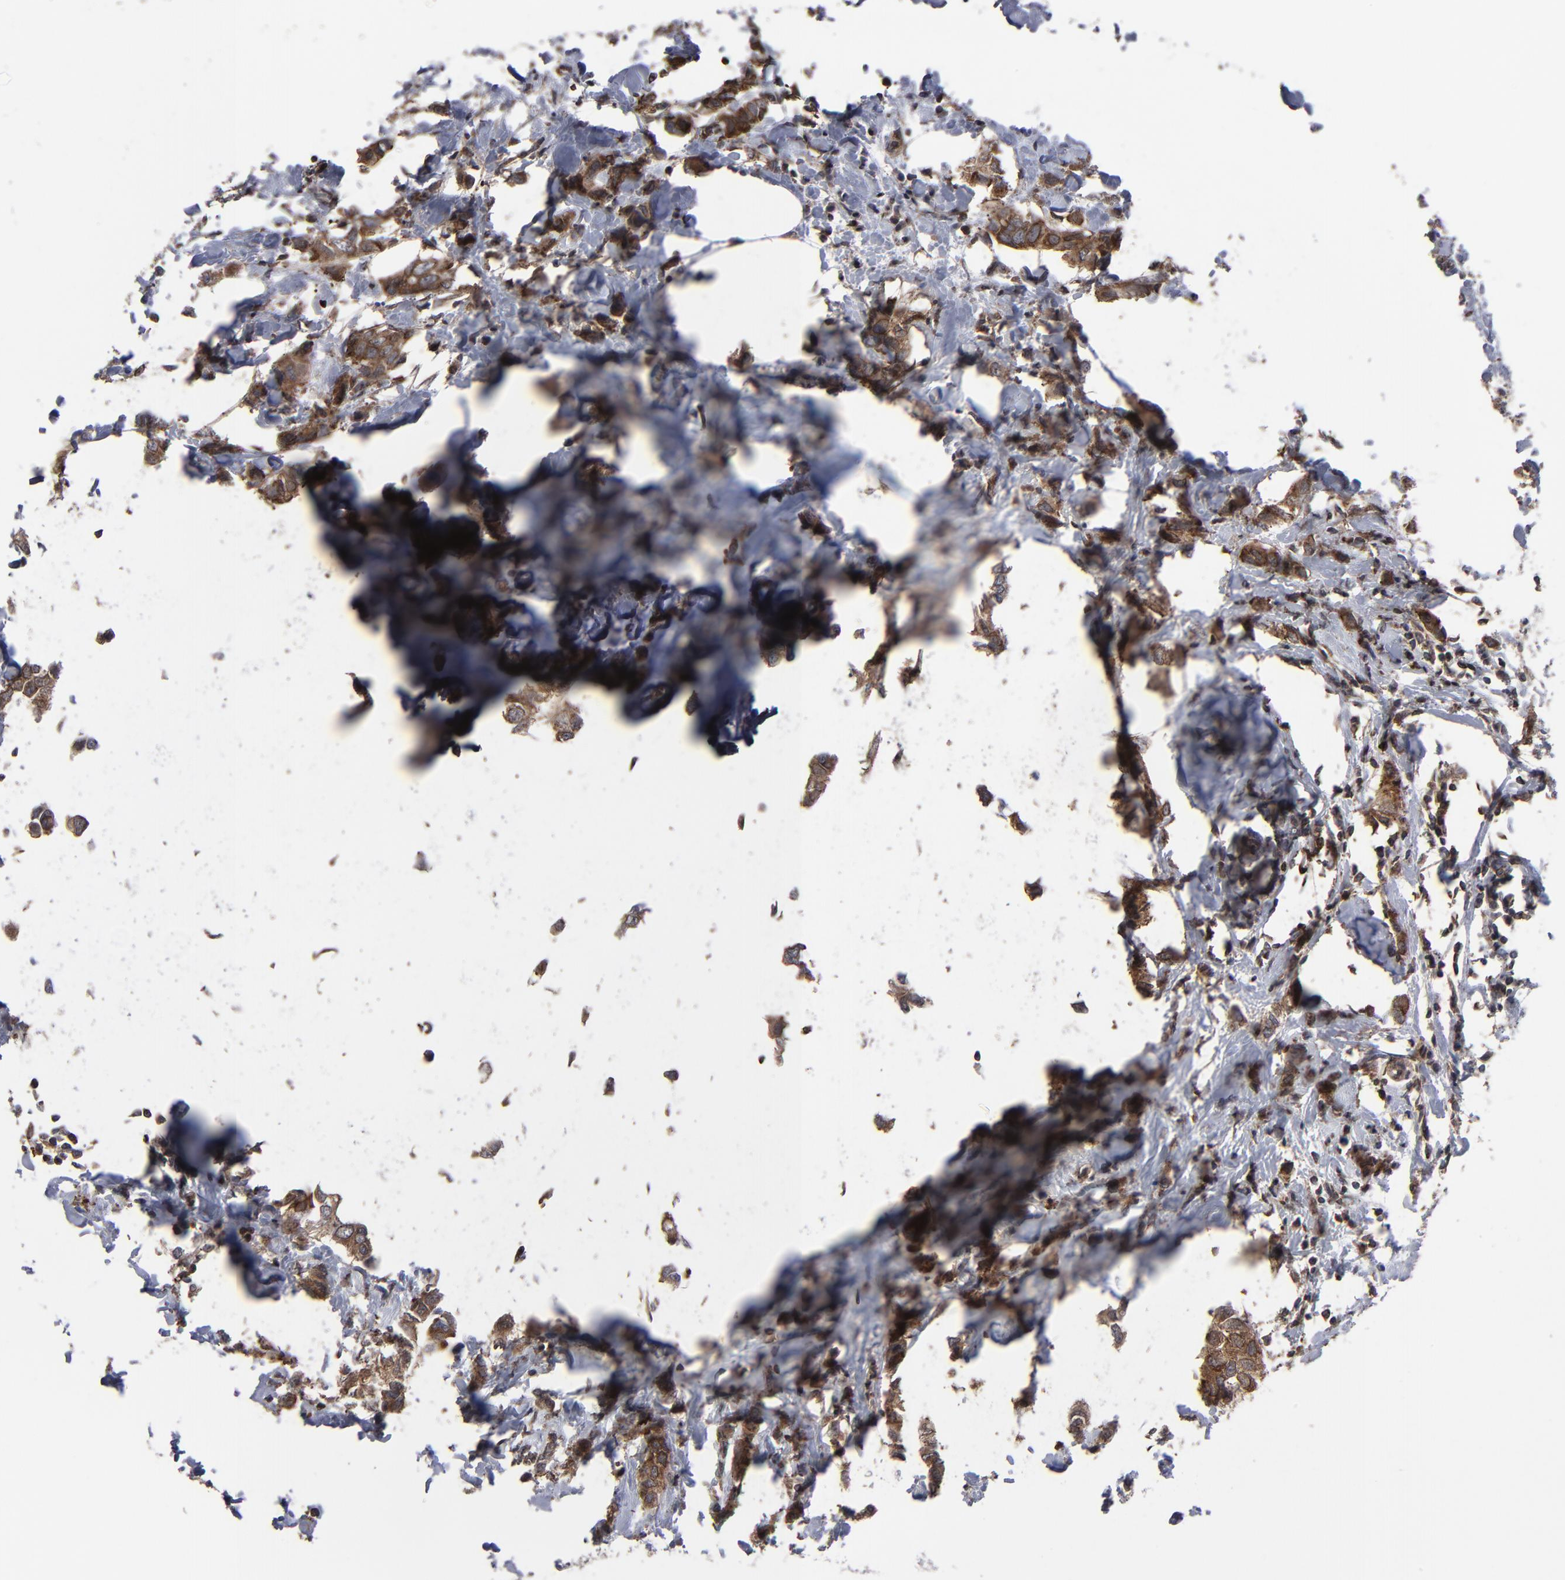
{"staining": {"intensity": "moderate", "quantity": ">75%", "location": "cytoplasmic/membranous,nuclear"}, "tissue": "breast cancer", "cell_type": "Tumor cells", "image_type": "cancer", "snomed": [{"axis": "morphology", "description": "Normal tissue, NOS"}, {"axis": "morphology", "description": "Duct carcinoma"}, {"axis": "topography", "description": "Breast"}], "caption": "IHC (DAB) staining of human infiltrating ductal carcinoma (breast) displays moderate cytoplasmic/membranous and nuclear protein positivity in approximately >75% of tumor cells.", "gene": "KIAA2026", "patient": {"sex": "female", "age": 50}}